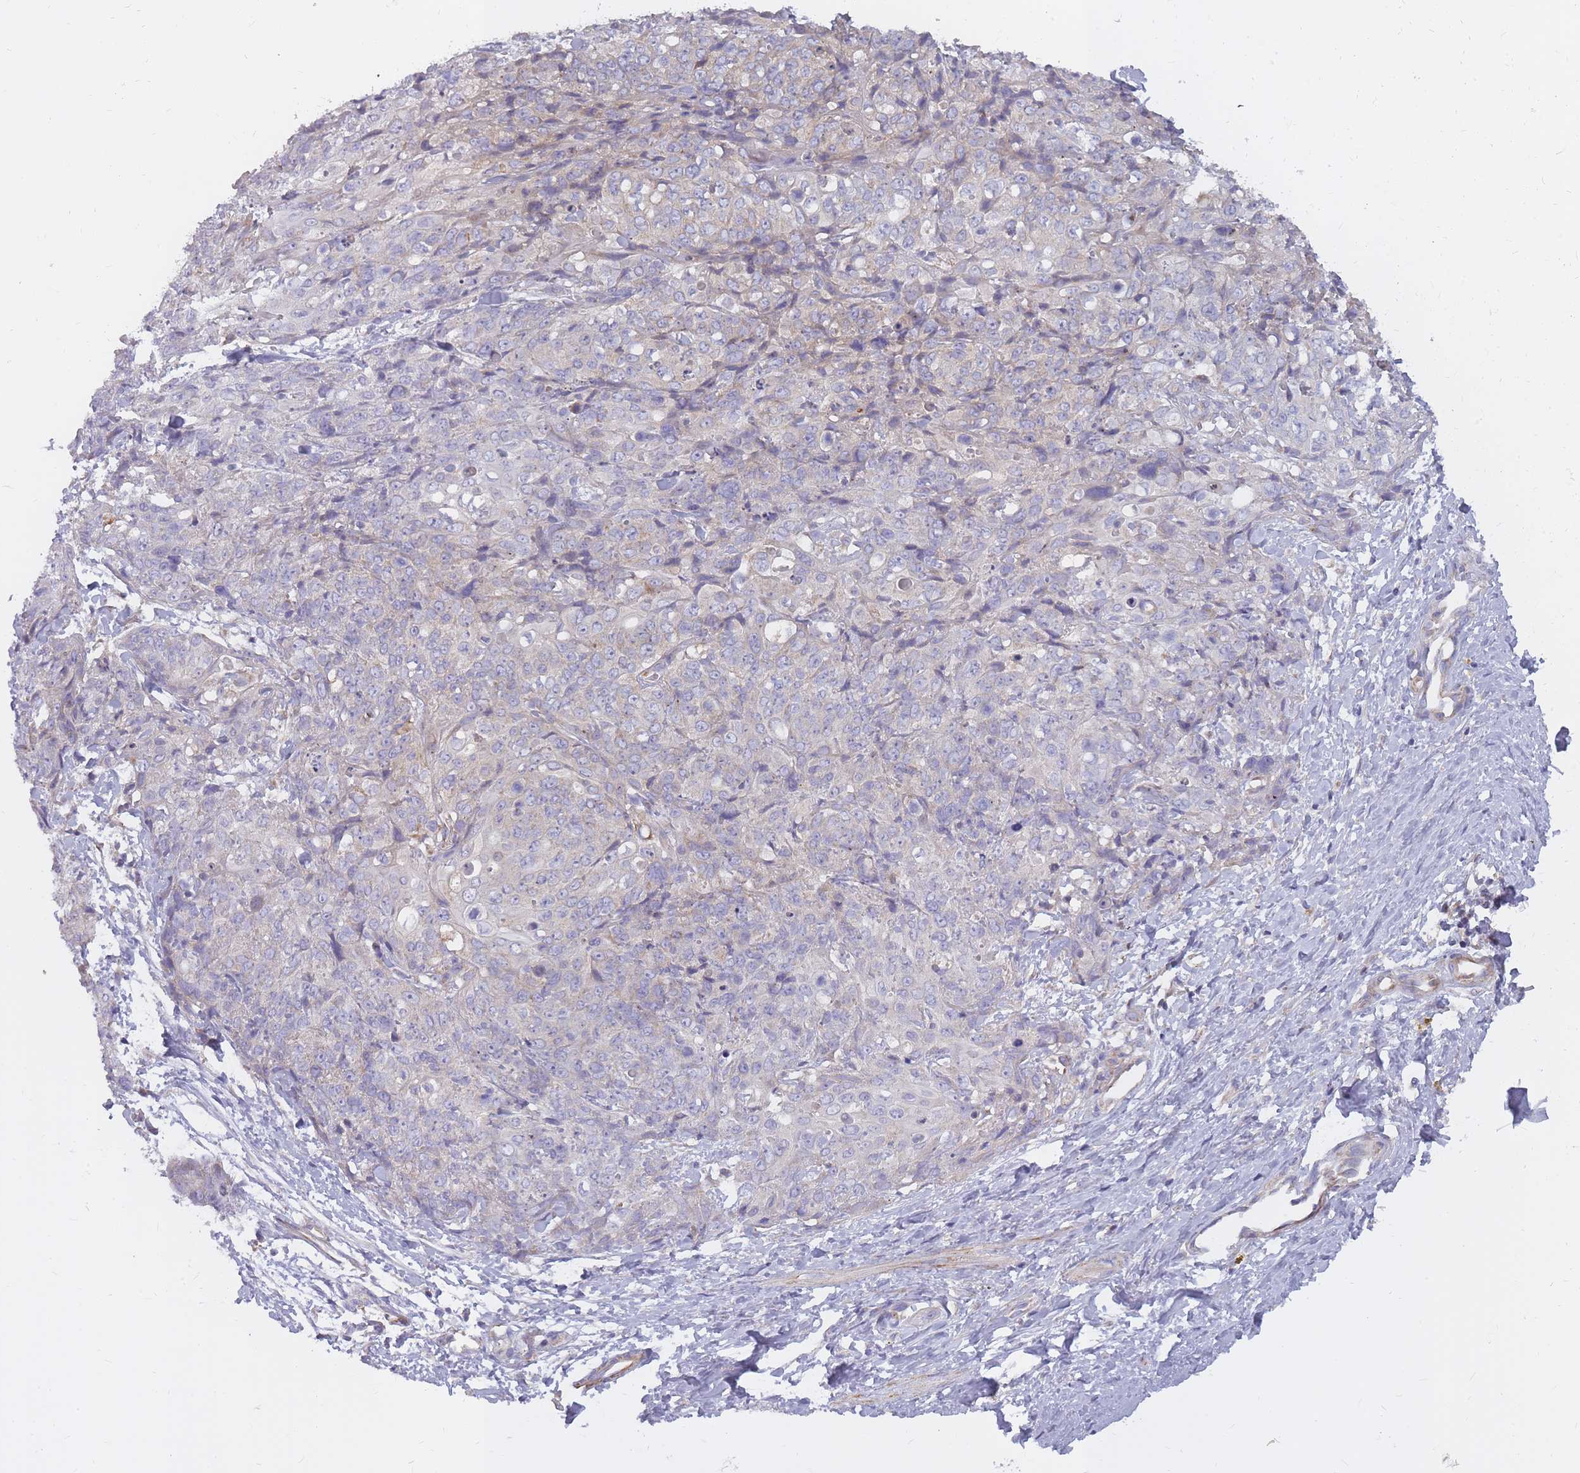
{"staining": {"intensity": "negative", "quantity": "none", "location": "none"}, "tissue": "skin cancer", "cell_type": "Tumor cells", "image_type": "cancer", "snomed": [{"axis": "morphology", "description": "Squamous cell carcinoma, NOS"}, {"axis": "topography", "description": "Skin"}, {"axis": "topography", "description": "Vulva"}], "caption": "Protein analysis of skin squamous cell carcinoma displays no significant positivity in tumor cells.", "gene": "ALKBH4", "patient": {"sex": "female", "age": 85}}